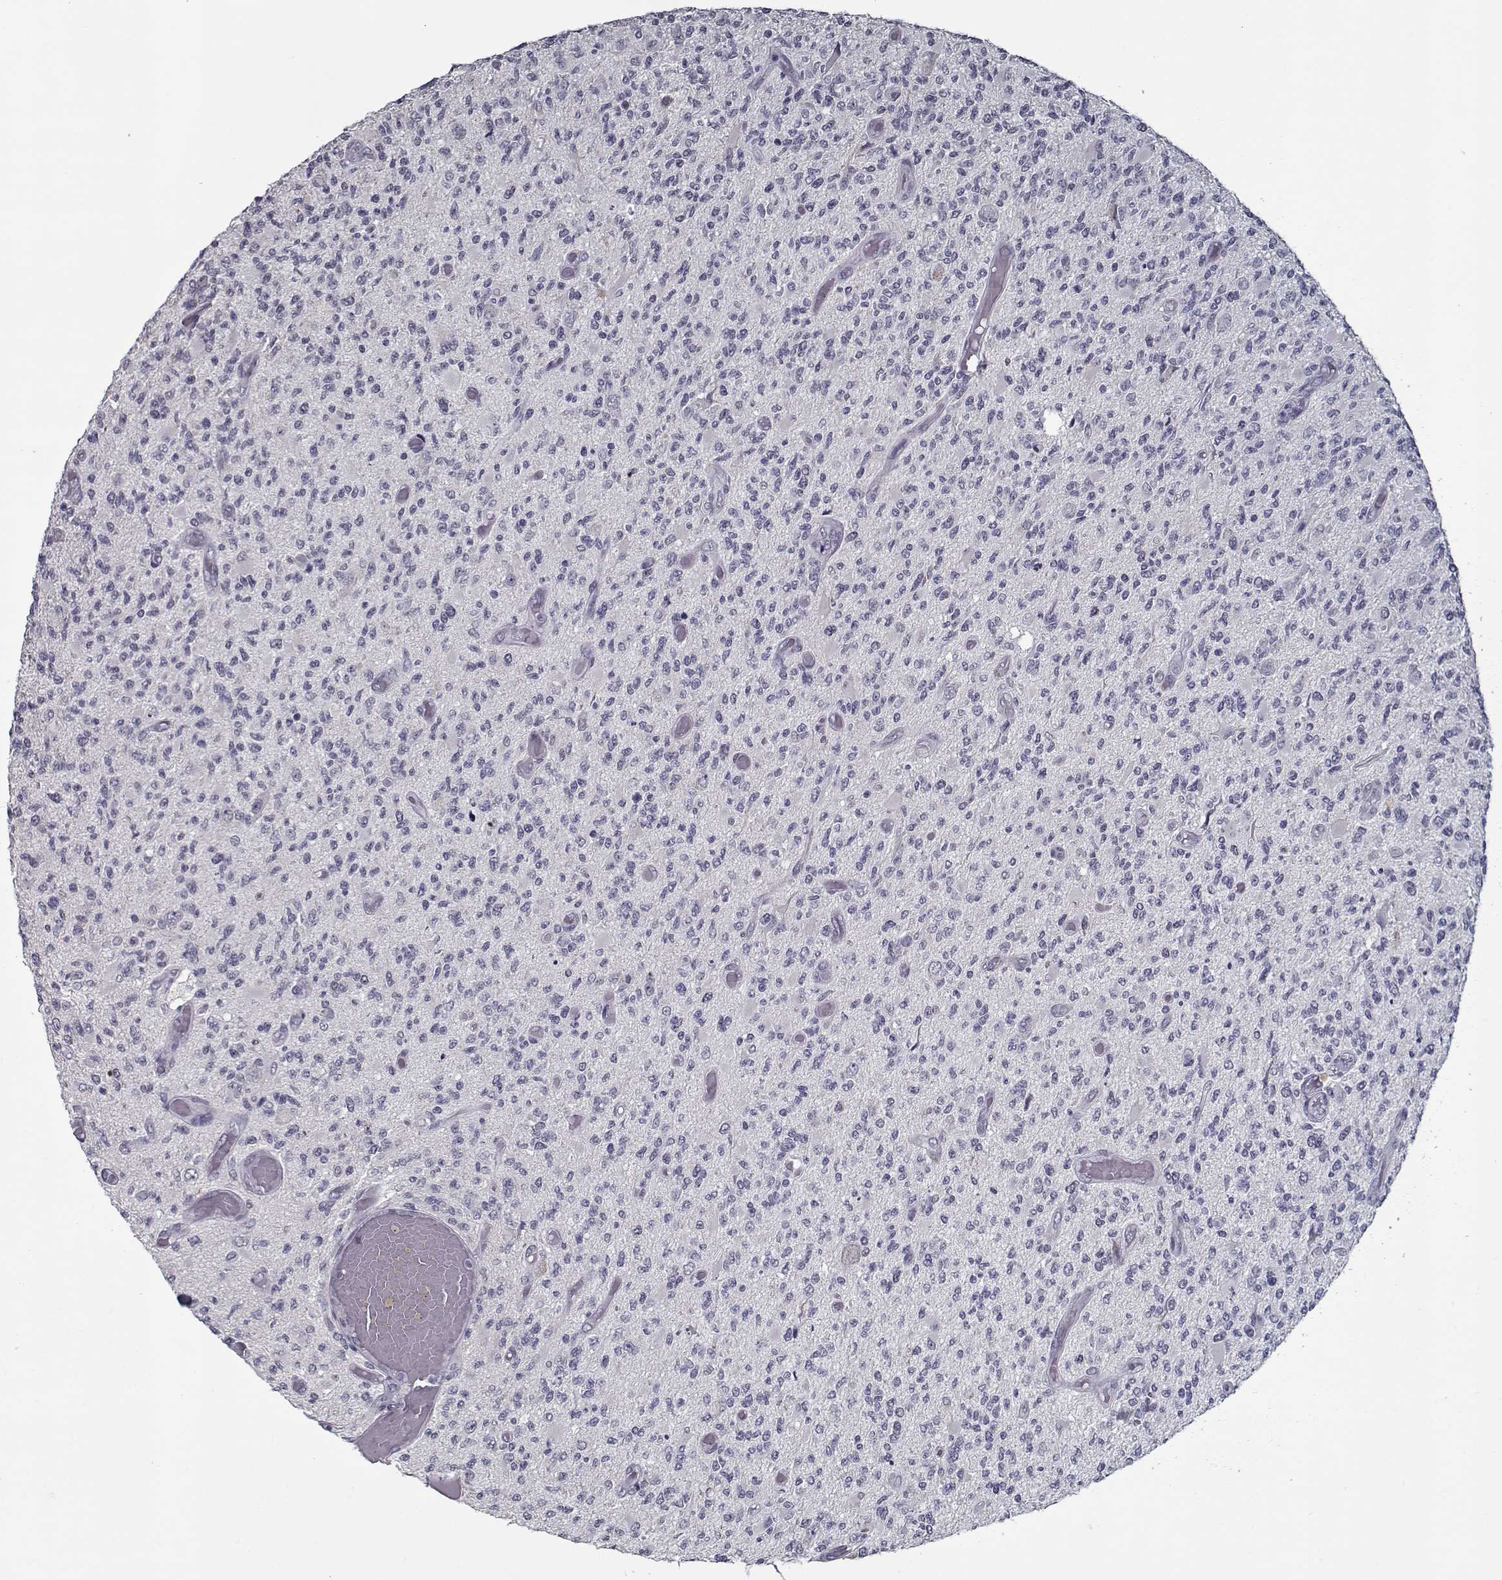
{"staining": {"intensity": "negative", "quantity": "none", "location": "none"}, "tissue": "glioma", "cell_type": "Tumor cells", "image_type": "cancer", "snomed": [{"axis": "morphology", "description": "Glioma, malignant, High grade"}, {"axis": "topography", "description": "Brain"}], "caption": "This is an immunohistochemistry (IHC) photomicrograph of glioma. There is no expression in tumor cells.", "gene": "SEC16B", "patient": {"sex": "female", "age": 63}}